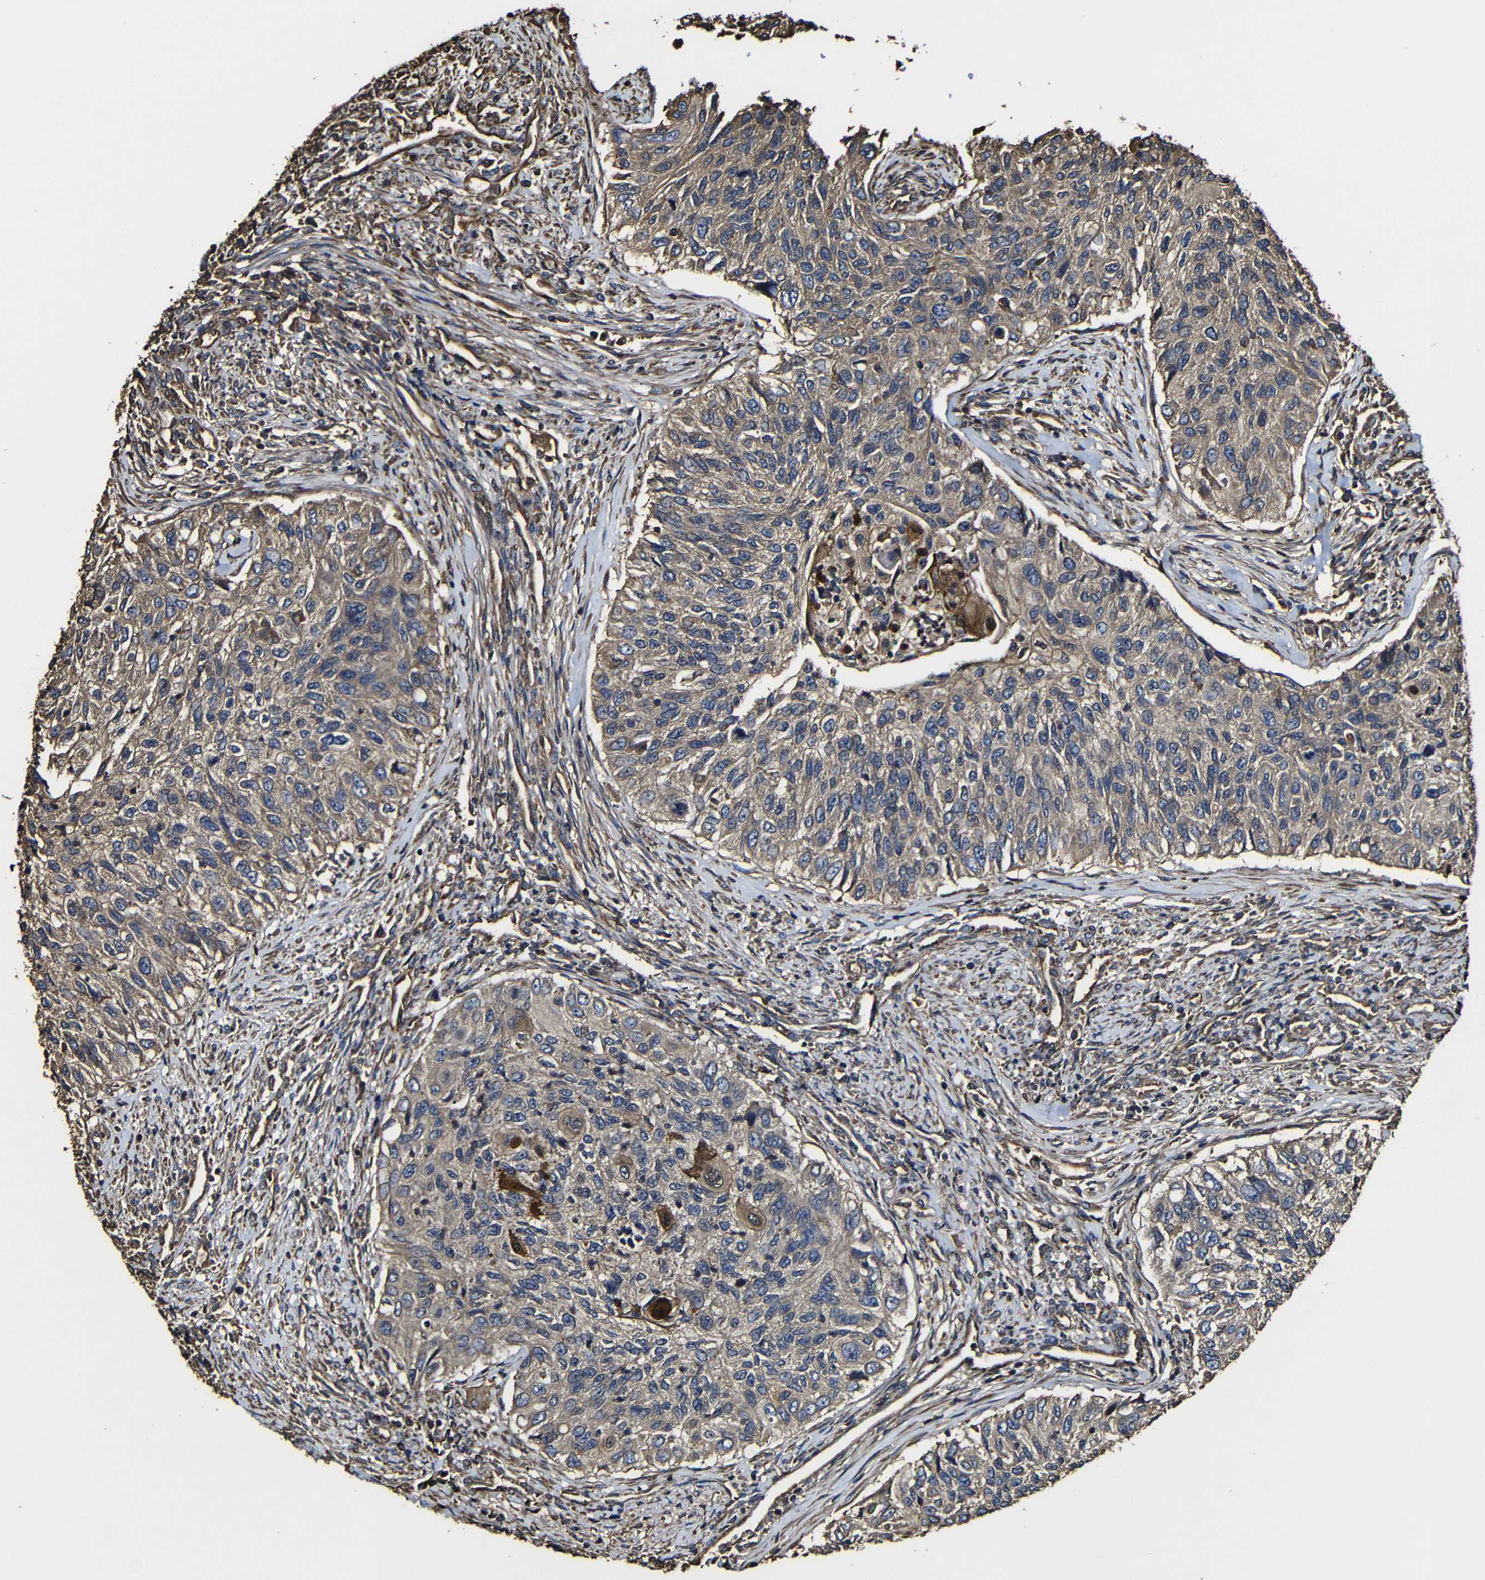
{"staining": {"intensity": "moderate", "quantity": ">75%", "location": "cytoplasmic/membranous"}, "tissue": "urothelial cancer", "cell_type": "Tumor cells", "image_type": "cancer", "snomed": [{"axis": "morphology", "description": "Urothelial carcinoma, High grade"}, {"axis": "topography", "description": "Urinary bladder"}], "caption": "Approximately >75% of tumor cells in human high-grade urothelial carcinoma show moderate cytoplasmic/membranous protein positivity as visualized by brown immunohistochemical staining.", "gene": "MSN", "patient": {"sex": "female", "age": 60}}